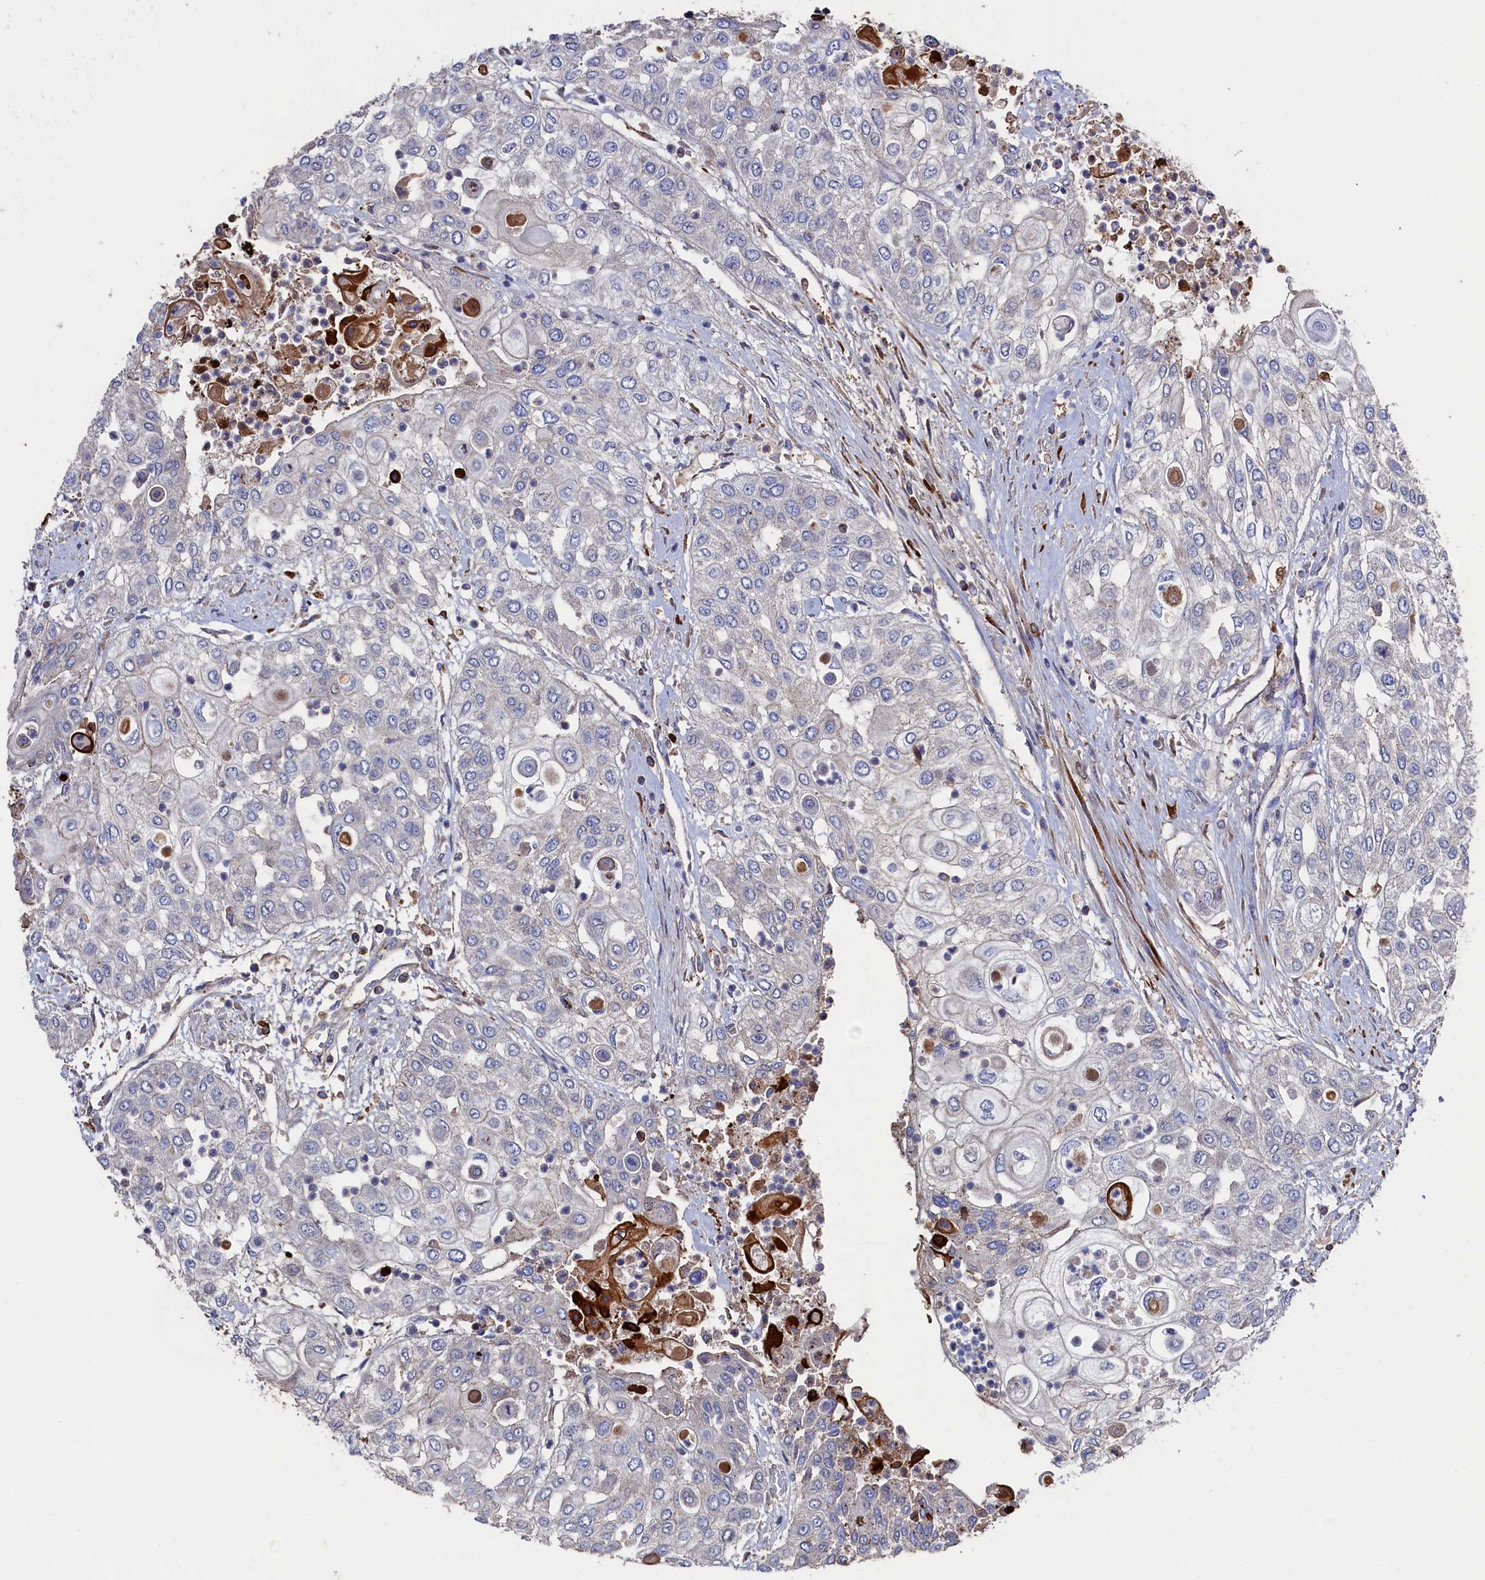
{"staining": {"intensity": "negative", "quantity": "none", "location": "none"}, "tissue": "urothelial cancer", "cell_type": "Tumor cells", "image_type": "cancer", "snomed": [{"axis": "morphology", "description": "Urothelial carcinoma, High grade"}, {"axis": "topography", "description": "Urinary bladder"}], "caption": "This is an immunohistochemistry histopathology image of human urothelial carcinoma (high-grade). There is no positivity in tumor cells.", "gene": "TK2", "patient": {"sex": "female", "age": 79}}